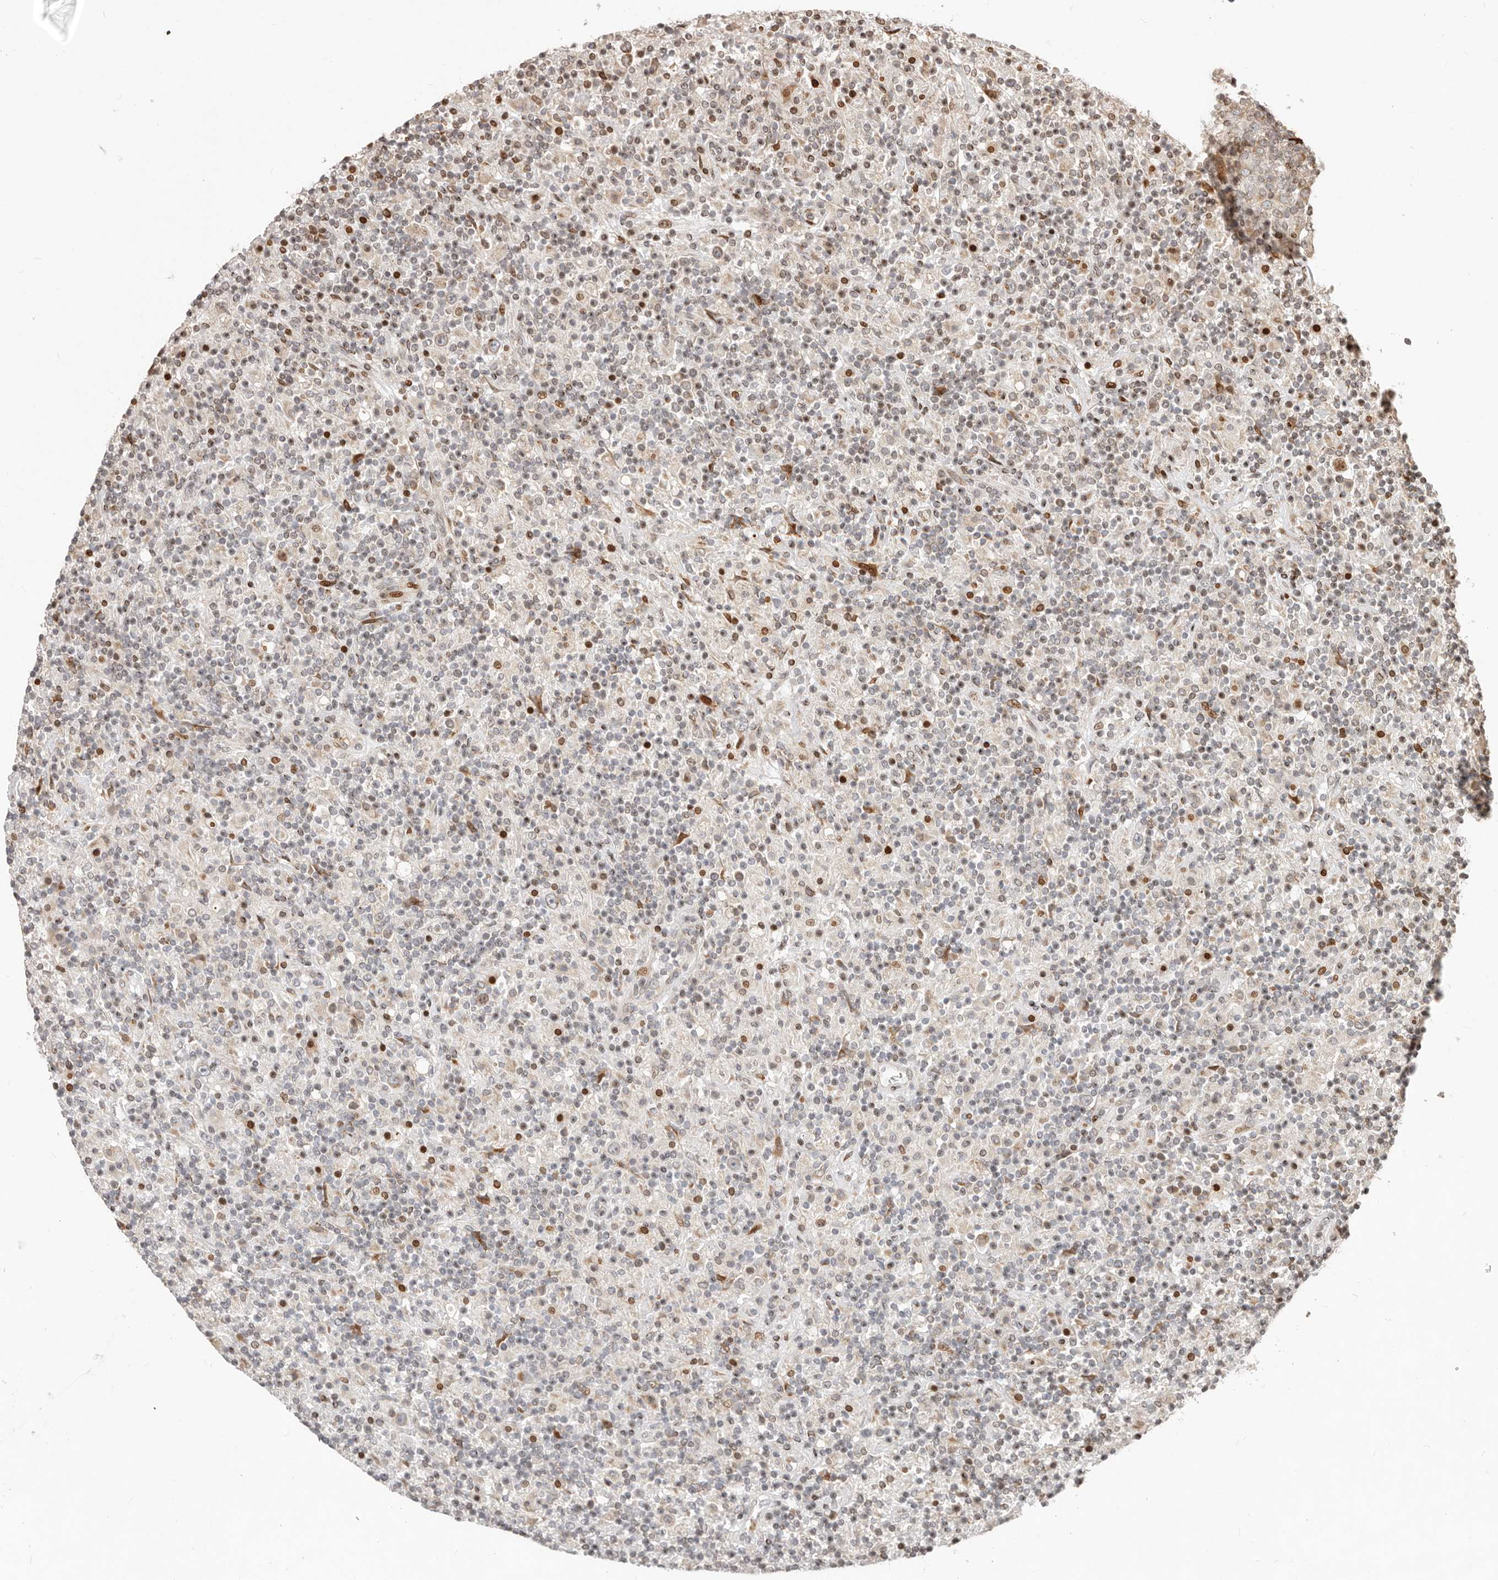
{"staining": {"intensity": "moderate", "quantity": "25%-75%", "location": "cytoplasmic/membranous,nuclear"}, "tissue": "lymphoma", "cell_type": "Tumor cells", "image_type": "cancer", "snomed": [{"axis": "morphology", "description": "Hodgkin's disease, NOS"}, {"axis": "topography", "description": "Lymph node"}], "caption": "Immunohistochemical staining of human Hodgkin's disease reveals moderate cytoplasmic/membranous and nuclear protein staining in approximately 25%-75% of tumor cells.", "gene": "TRIM4", "patient": {"sex": "male", "age": 70}}